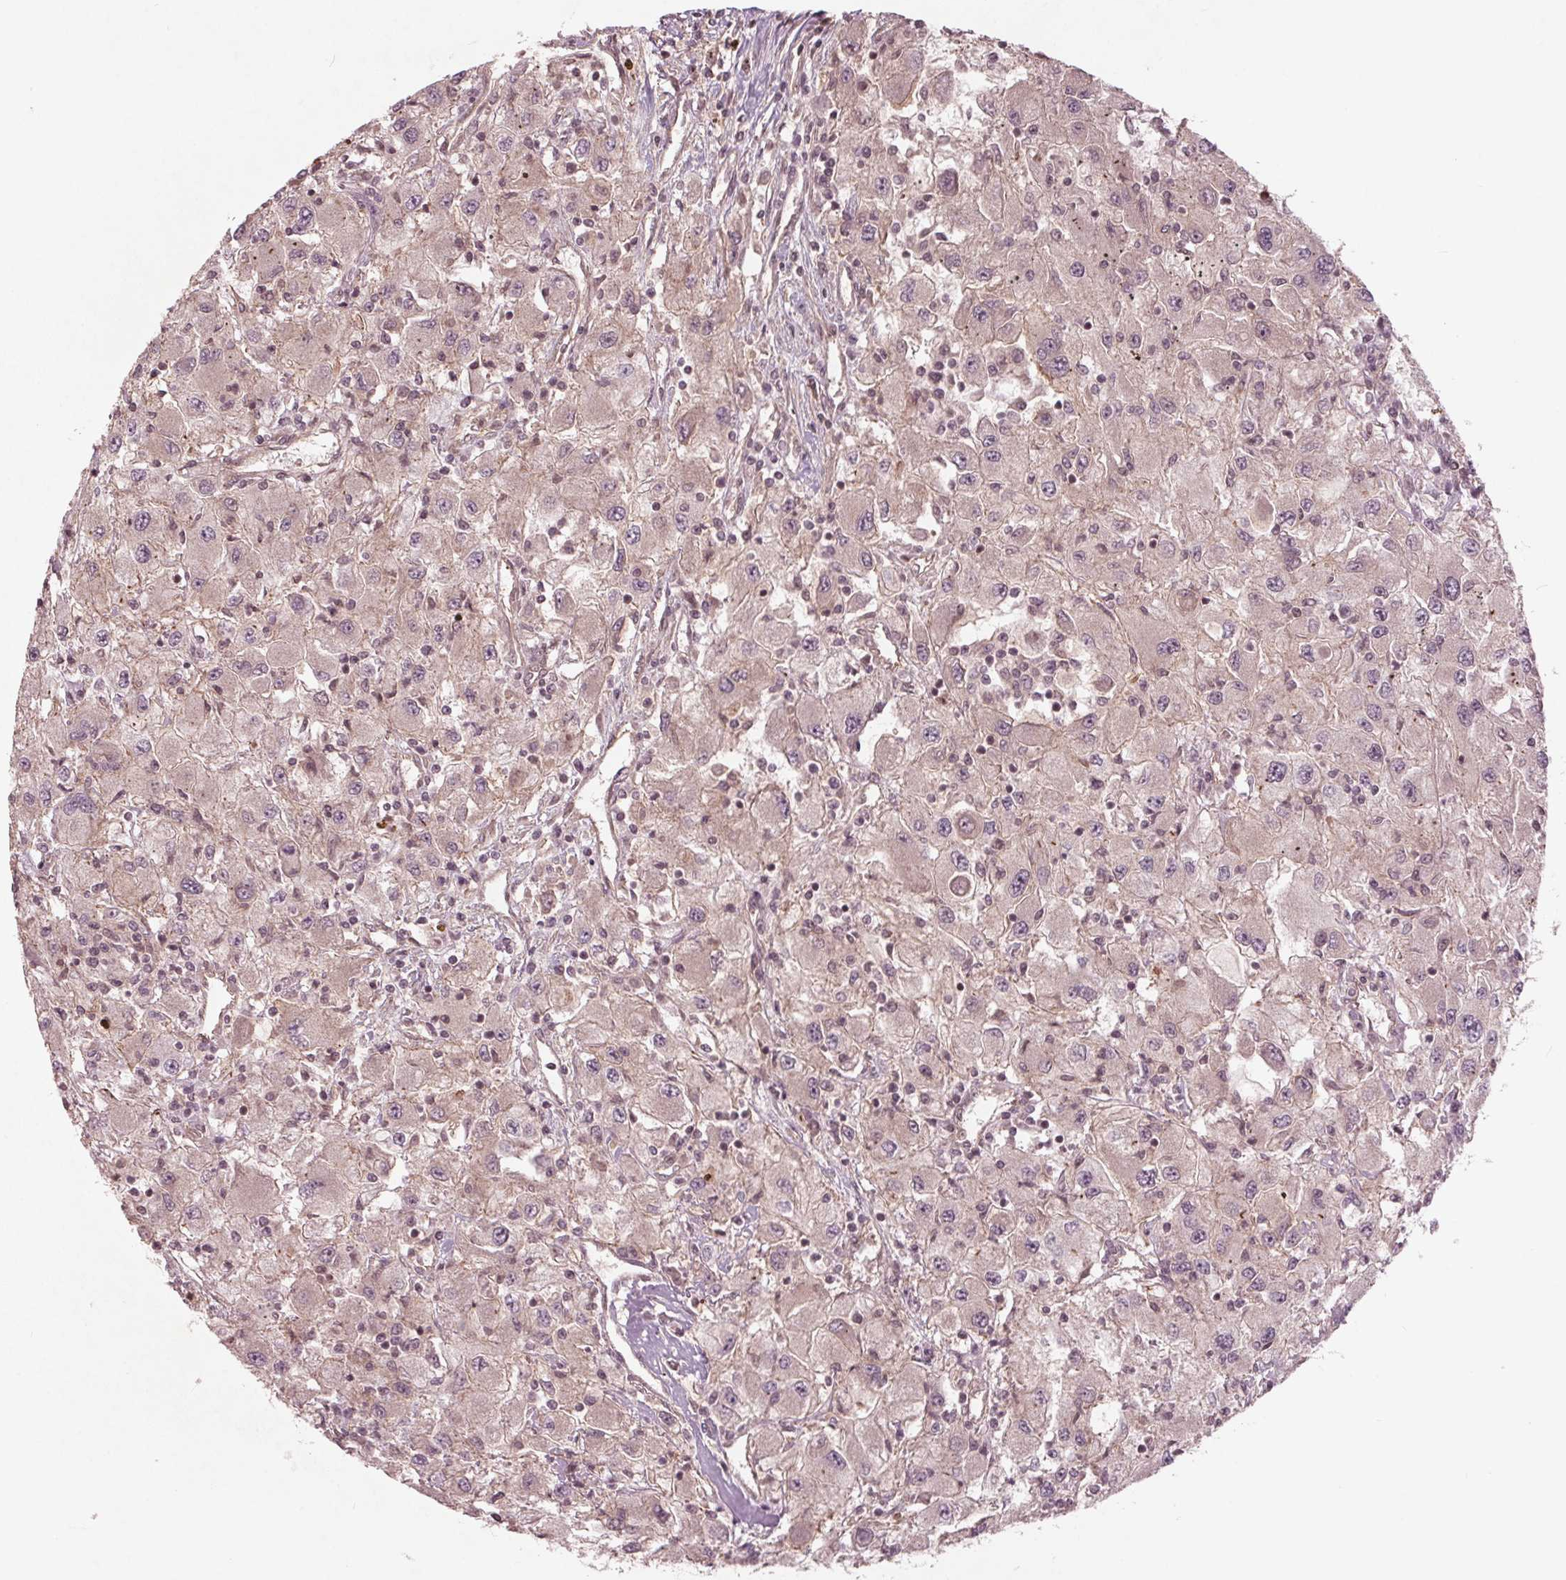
{"staining": {"intensity": "negative", "quantity": "none", "location": "none"}, "tissue": "renal cancer", "cell_type": "Tumor cells", "image_type": "cancer", "snomed": [{"axis": "morphology", "description": "Adenocarcinoma, NOS"}, {"axis": "topography", "description": "Kidney"}], "caption": "Tumor cells are negative for protein expression in human renal cancer (adenocarcinoma).", "gene": "BTBD1", "patient": {"sex": "female", "age": 67}}